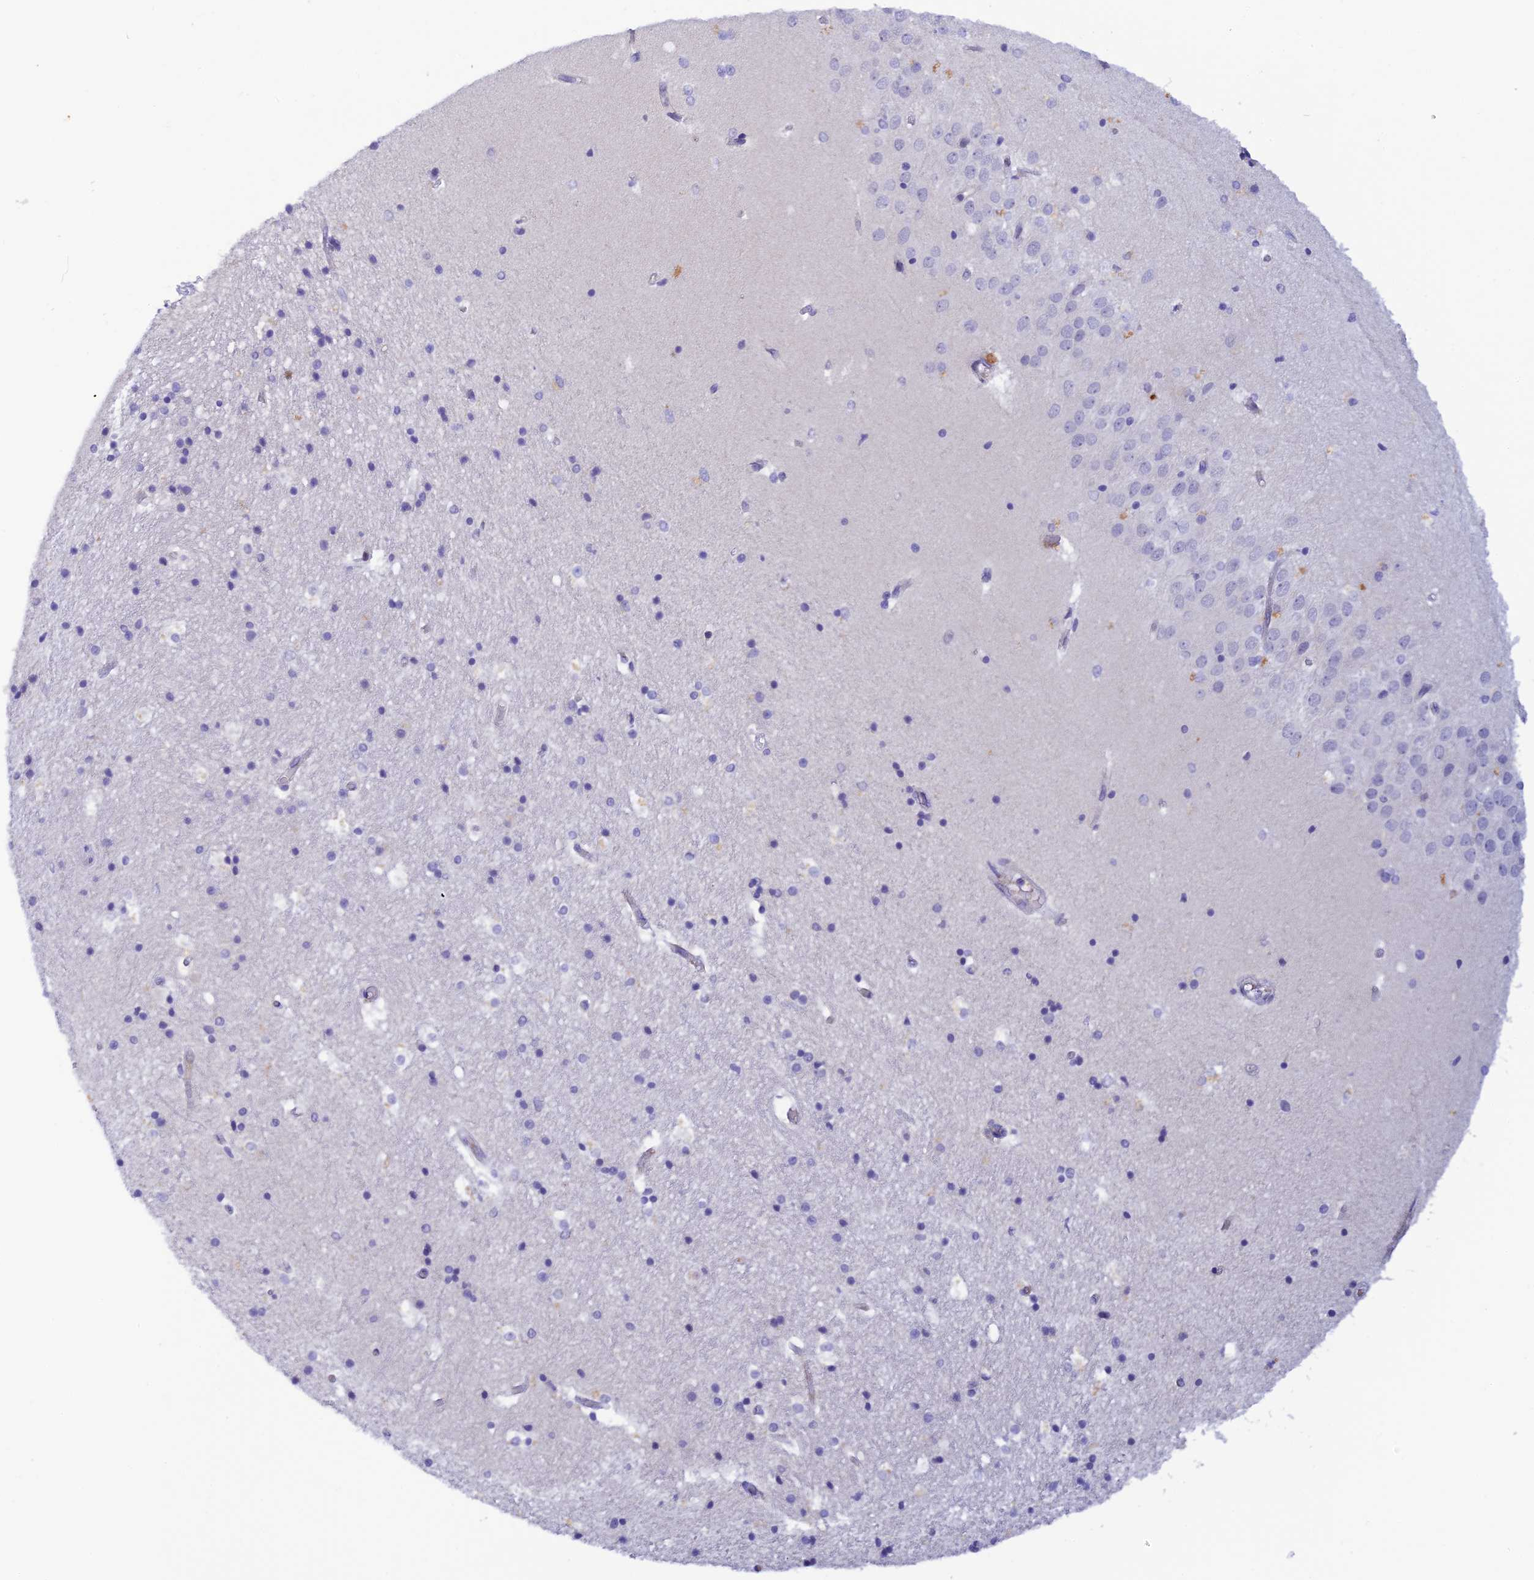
{"staining": {"intensity": "moderate", "quantity": "<25%", "location": "cytoplasmic/membranous"}, "tissue": "hippocampus", "cell_type": "Glial cells", "image_type": "normal", "snomed": [{"axis": "morphology", "description": "Normal tissue, NOS"}, {"axis": "topography", "description": "Hippocampus"}], "caption": "Moderate cytoplasmic/membranous positivity is present in approximately <25% of glial cells in normal hippocampus.", "gene": "RASGEF1B", "patient": {"sex": "female", "age": 52}}